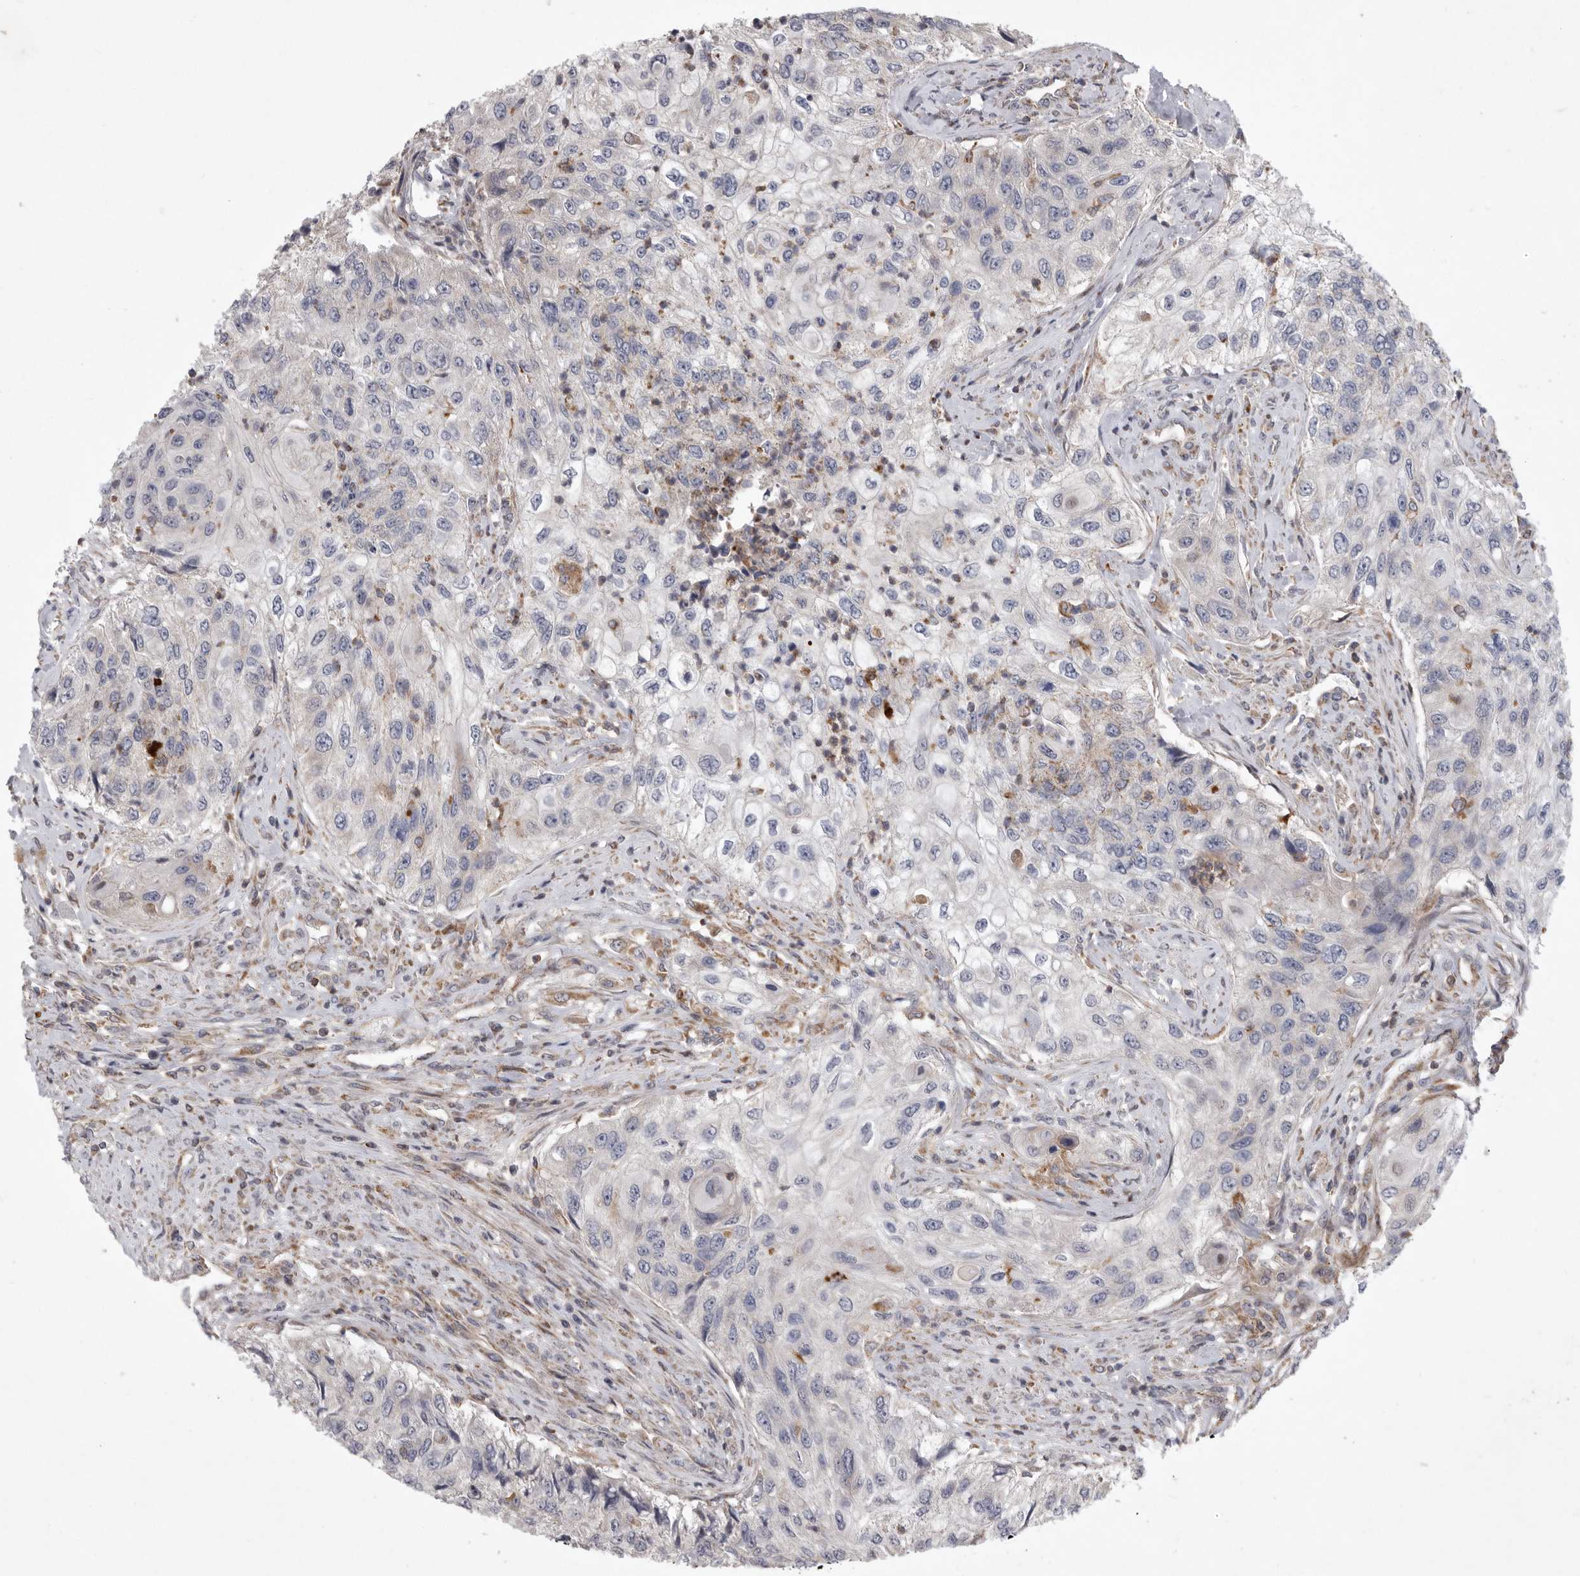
{"staining": {"intensity": "negative", "quantity": "none", "location": "none"}, "tissue": "urothelial cancer", "cell_type": "Tumor cells", "image_type": "cancer", "snomed": [{"axis": "morphology", "description": "Urothelial carcinoma, High grade"}, {"axis": "topography", "description": "Urinary bladder"}], "caption": "Image shows no significant protein positivity in tumor cells of high-grade urothelial carcinoma.", "gene": "MPZL1", "patient": {"sex": "female", "age": 60}}